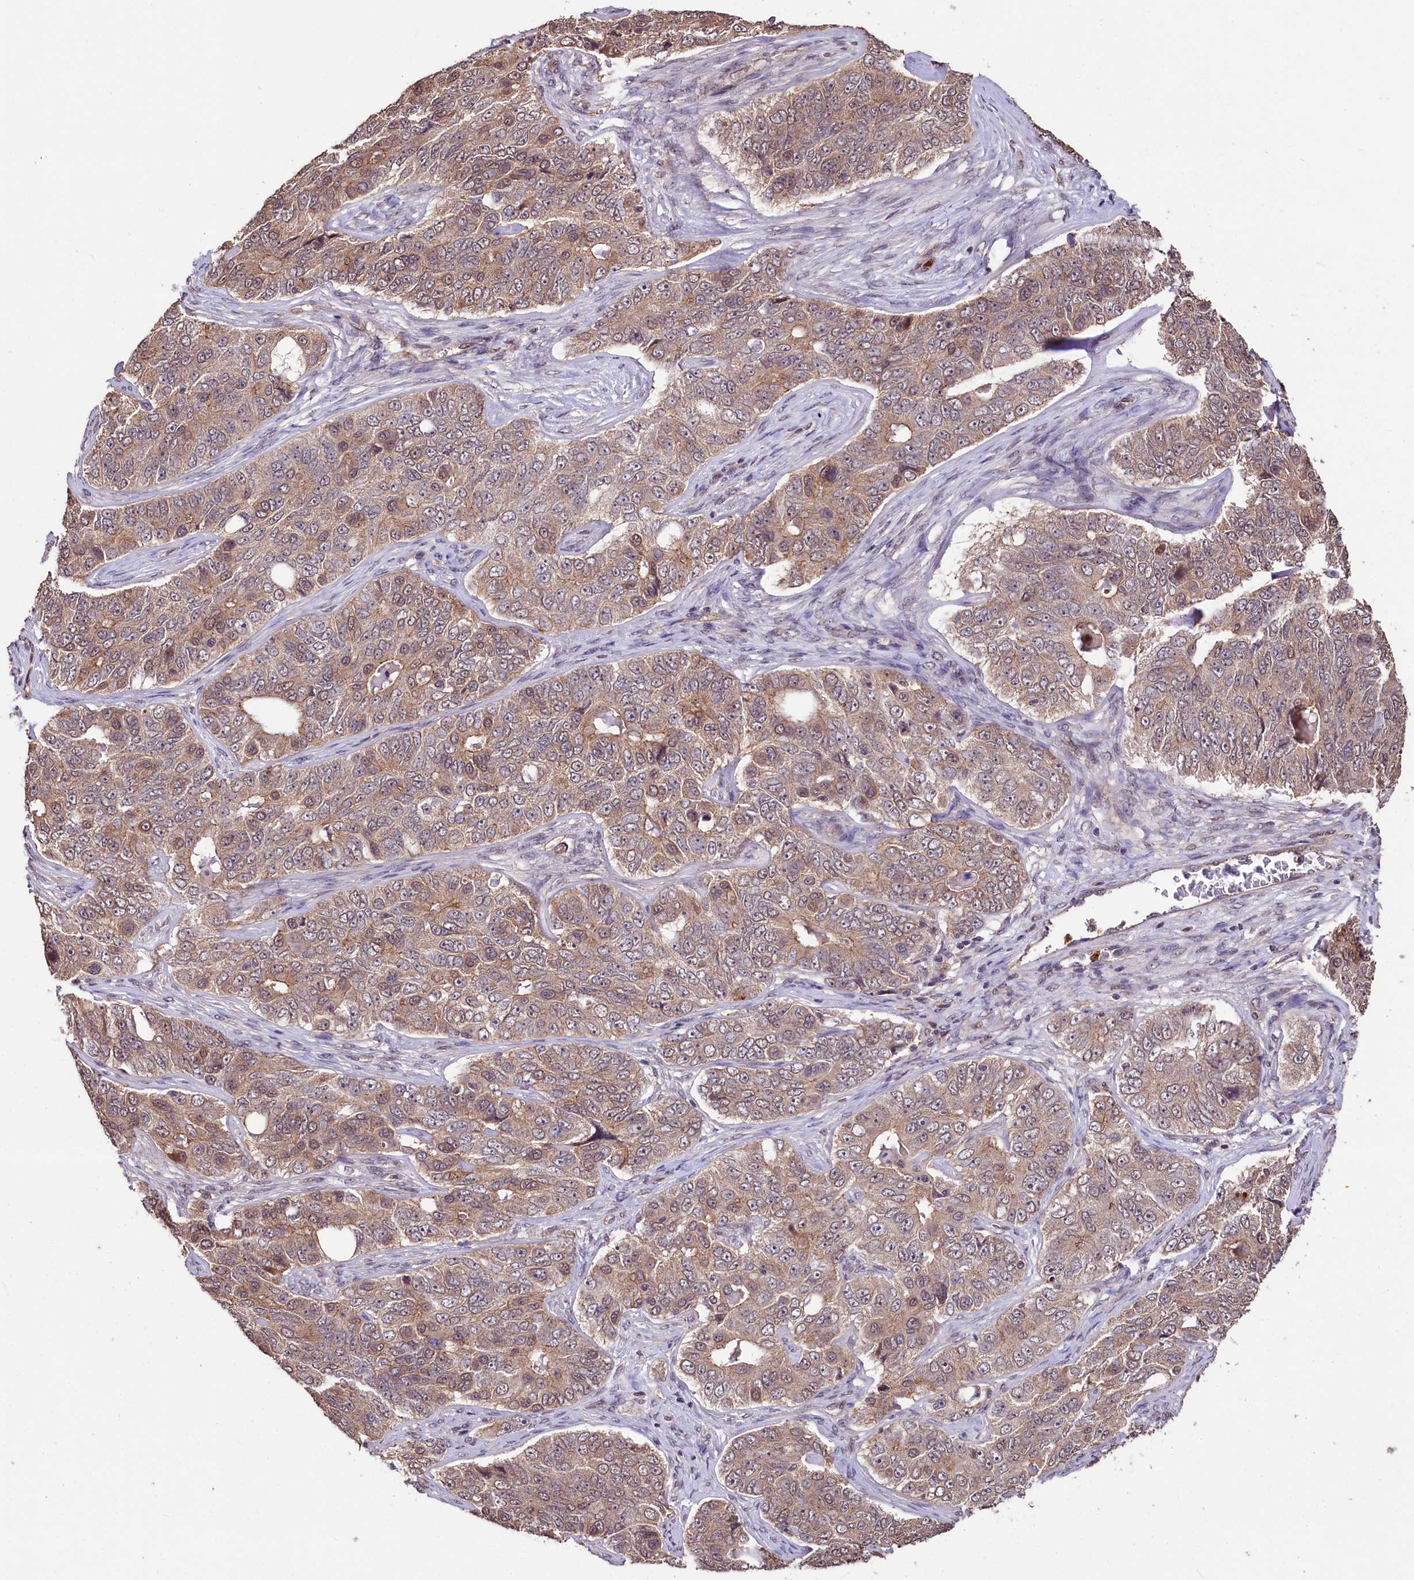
{"staining": {"intensity": "weak", "quantity": ">75%", "location": "cytoplasmic/membranous"}, "tissue": "ovarian cancer", "cell_type": "Tumor cells", "image_type": "cancer", "snomed": [{"axis": "morphology", "description": "Carcinoma, endometroid"}, {"axis": "topography", "description": "Ovary"}], "caption": "Tumor cells demonstrate low levels of weak cytoplasmic/membranous positivity in approximately >75% of cells in human endometroid carcinoma (ovarian).", "gene": "KLRB1", "patient": {"sex": "female", "age": 51}}